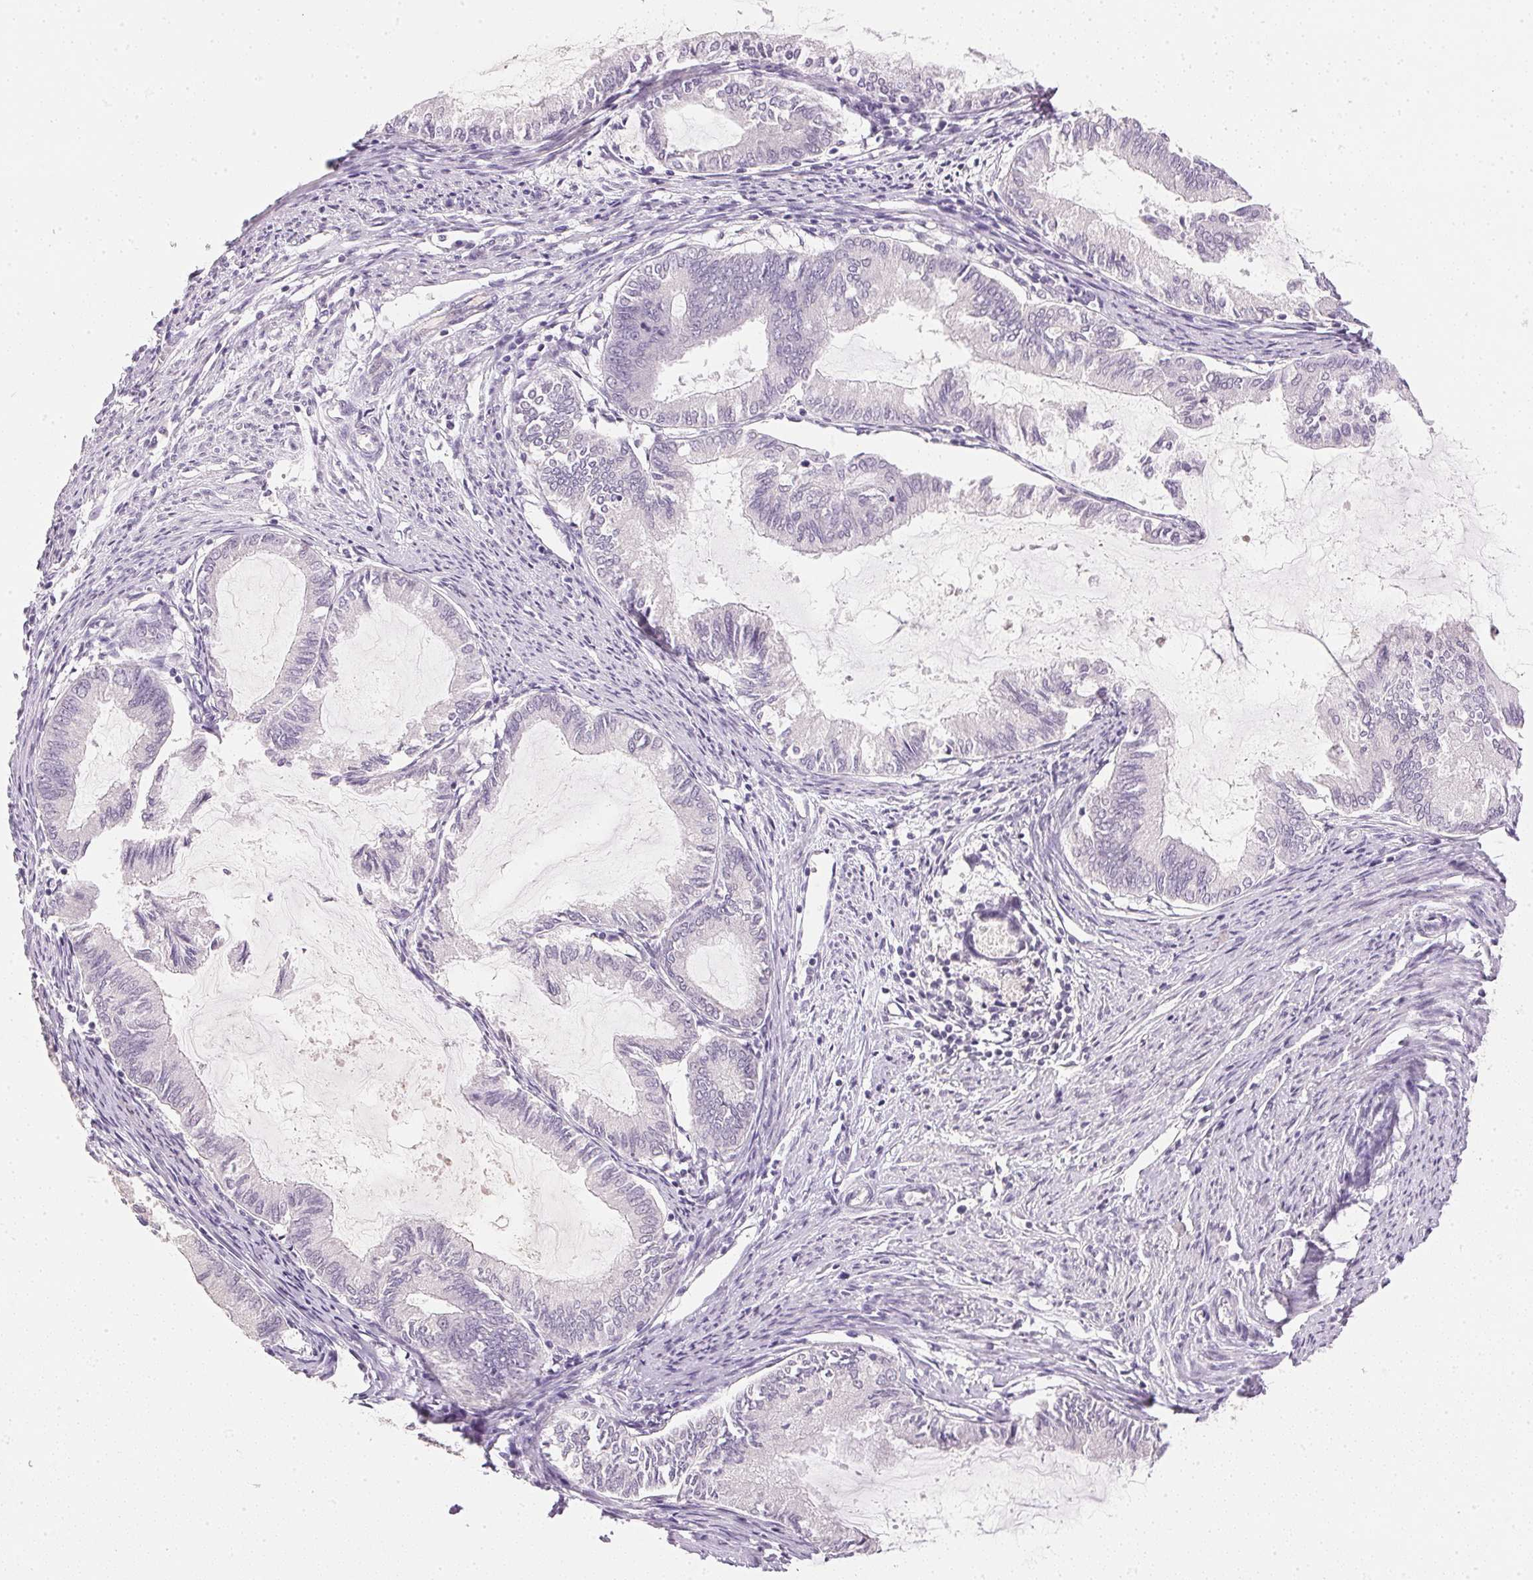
{"staining": {"intensity": "negative", "quantity": "none", "location": "none"}, "tissue": "endometrial cancer", "cell_type": "Tumor cells", "image_type": "cancer", "snomed": [{"axis": "morphology", "description": "Adenocarcinoma, NOS"}, {"axis": "topography", "description": "Endometrium"}], "caption": "The image displays no significant staining in tumor cells of adenocarcinoma (endometrial). (DAB immunohistochemistry (IHC) with hematoxylin counter stain).", "gene": "IGFBP1", "patient": {"sex": "female", "age": 86}}